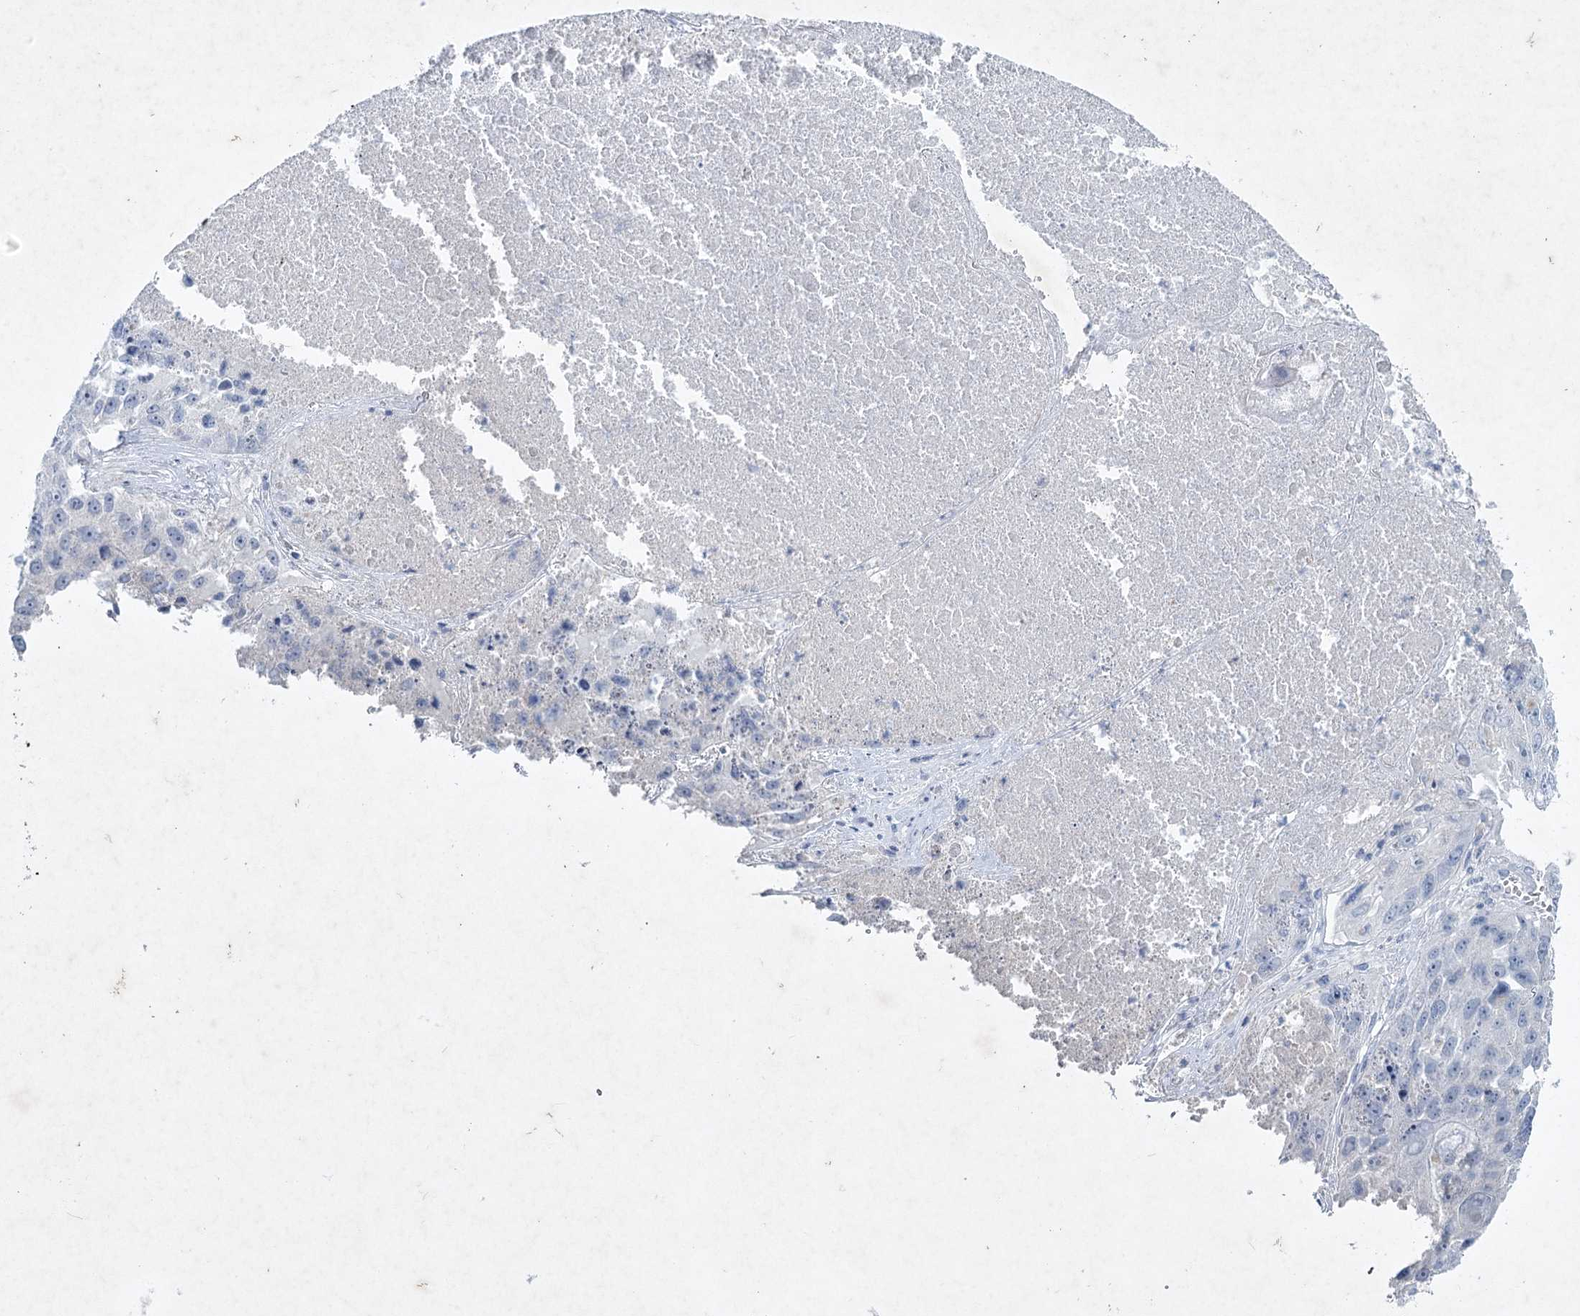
{"staining": {"intensity": "negative", "quantity": "none", "location": "none"}, "tissue": "lung cancer", "cell_type": "Tumor cells", "image_type": "cancer", "snomed": [{"axis": "morphology", "description": "Squamous cell carcinoma, NOS"}, {"axis": "topography", "description": "Lung"}], "caption": "Squamous cell carcinoma (lung) stained for a protein using immunohistochemistry reveals no positivity tumor cells.", "gene": "MAP3K13", "patient": {"sex": "male", "age": 61}}